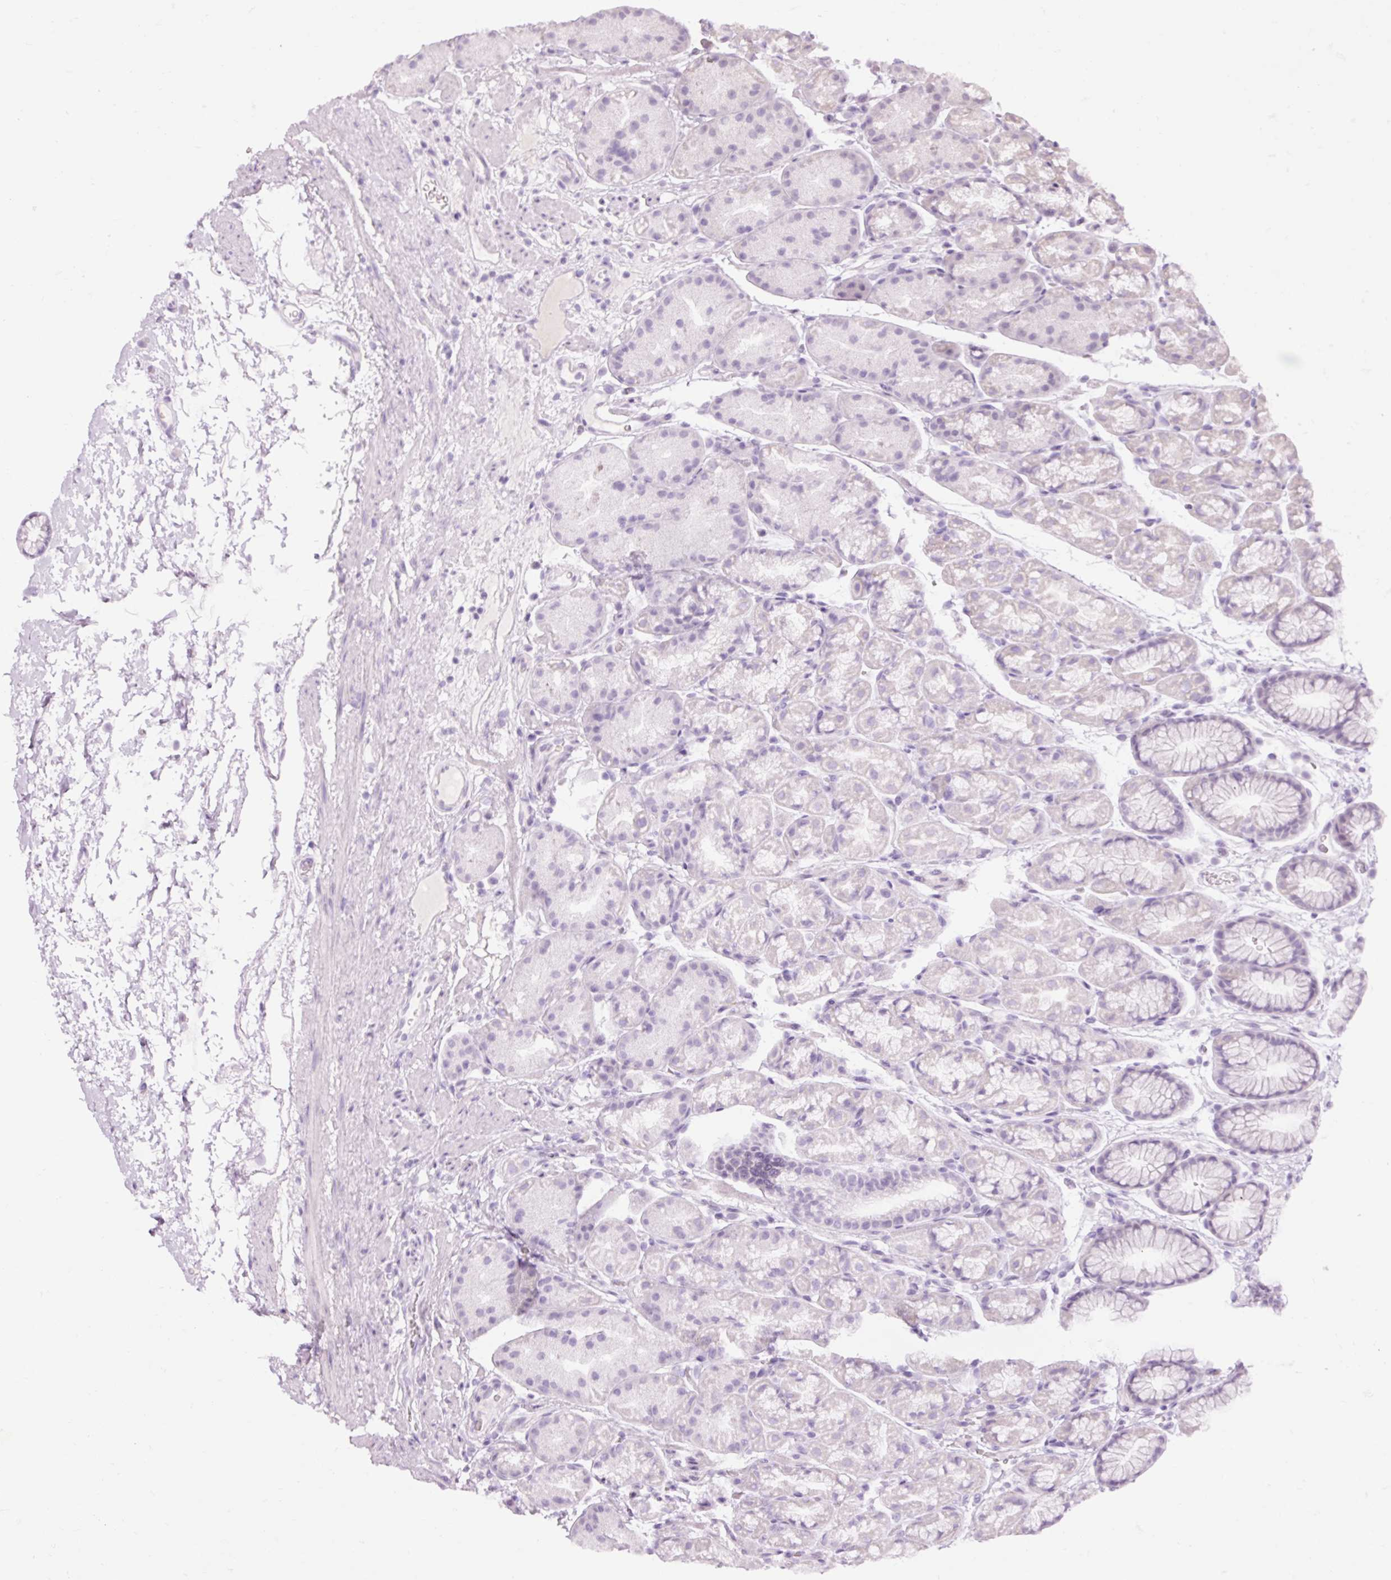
{"staining": {"intensity": "negative", "quantity": "none", "location": "none"}, "tissue": "stomach", "cell_type": "Glandular cells", "image_type": "normal", "snomed": [{"axis": "morphology", "description": "Normal tissue, NOS"}, {"axis": "topography", "description": "Stomach, lower"}], "caption": "DAB immunohistochemical staining of benign human stomach demonstrates no significant positivity in glandular cells.", "gene": "PDE6B", "patient": {"sex": "male", "age": 67}}